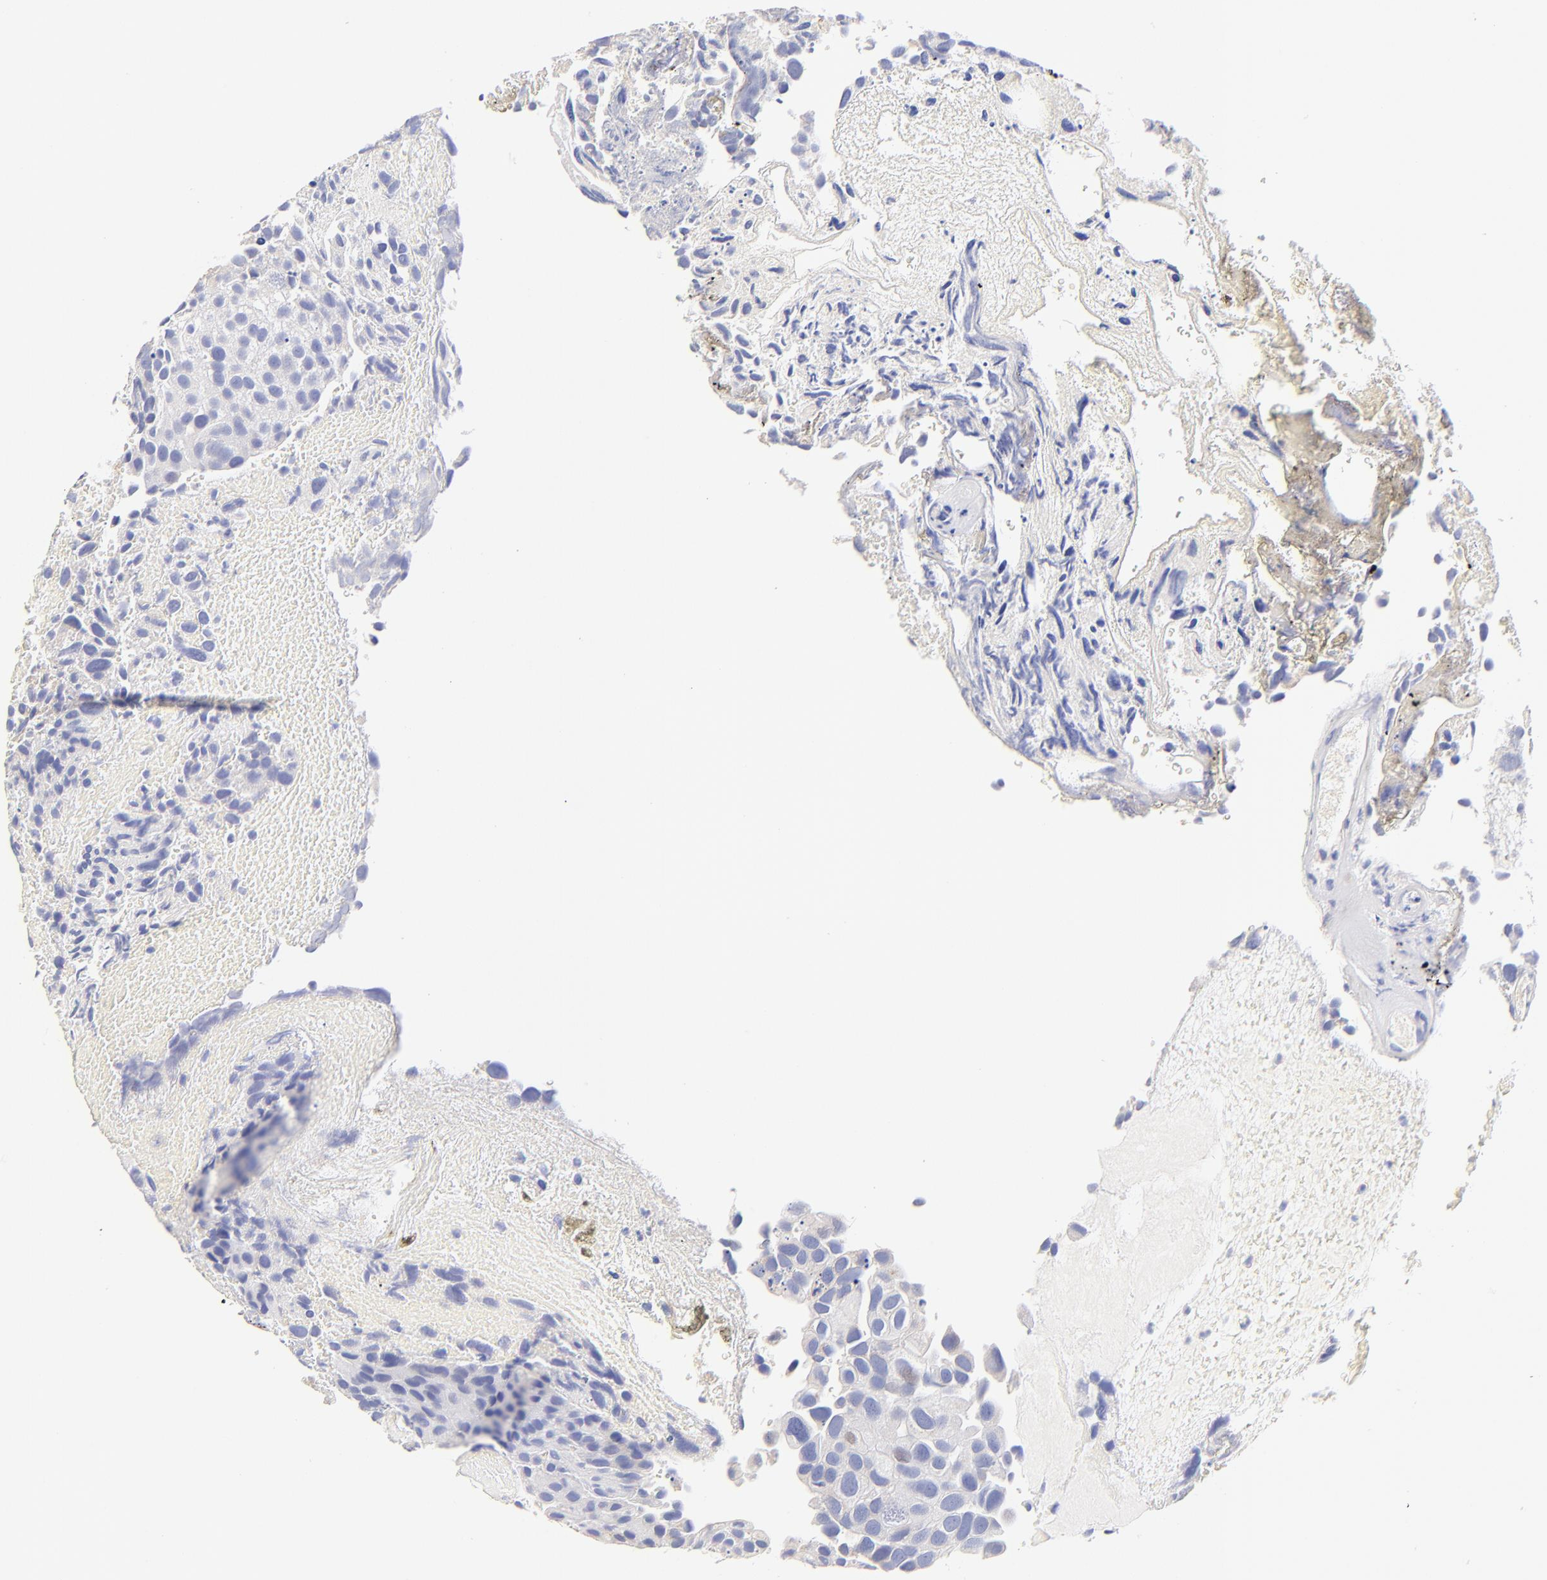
{"staining": {"intensity": "weak", "quantity": "<25%", "location": "nuclear"}, "tissue": "urothelial cancer", "cell_type": "Tumor cells", "image_type": "cancer", "snomed": [{"axis": "morphology", "description": "Urothelial carcinoma, High grade"}, {"axis": "topography", "description": "Urinary bladder"}], "caption": "Immunohistochemistry photomicrograph of human urothelial cancer stained for a protein (brown), which displays no staining in tumor cells.", "gene": "ASB9", "patient": {"sex": "male", "age": 72}}